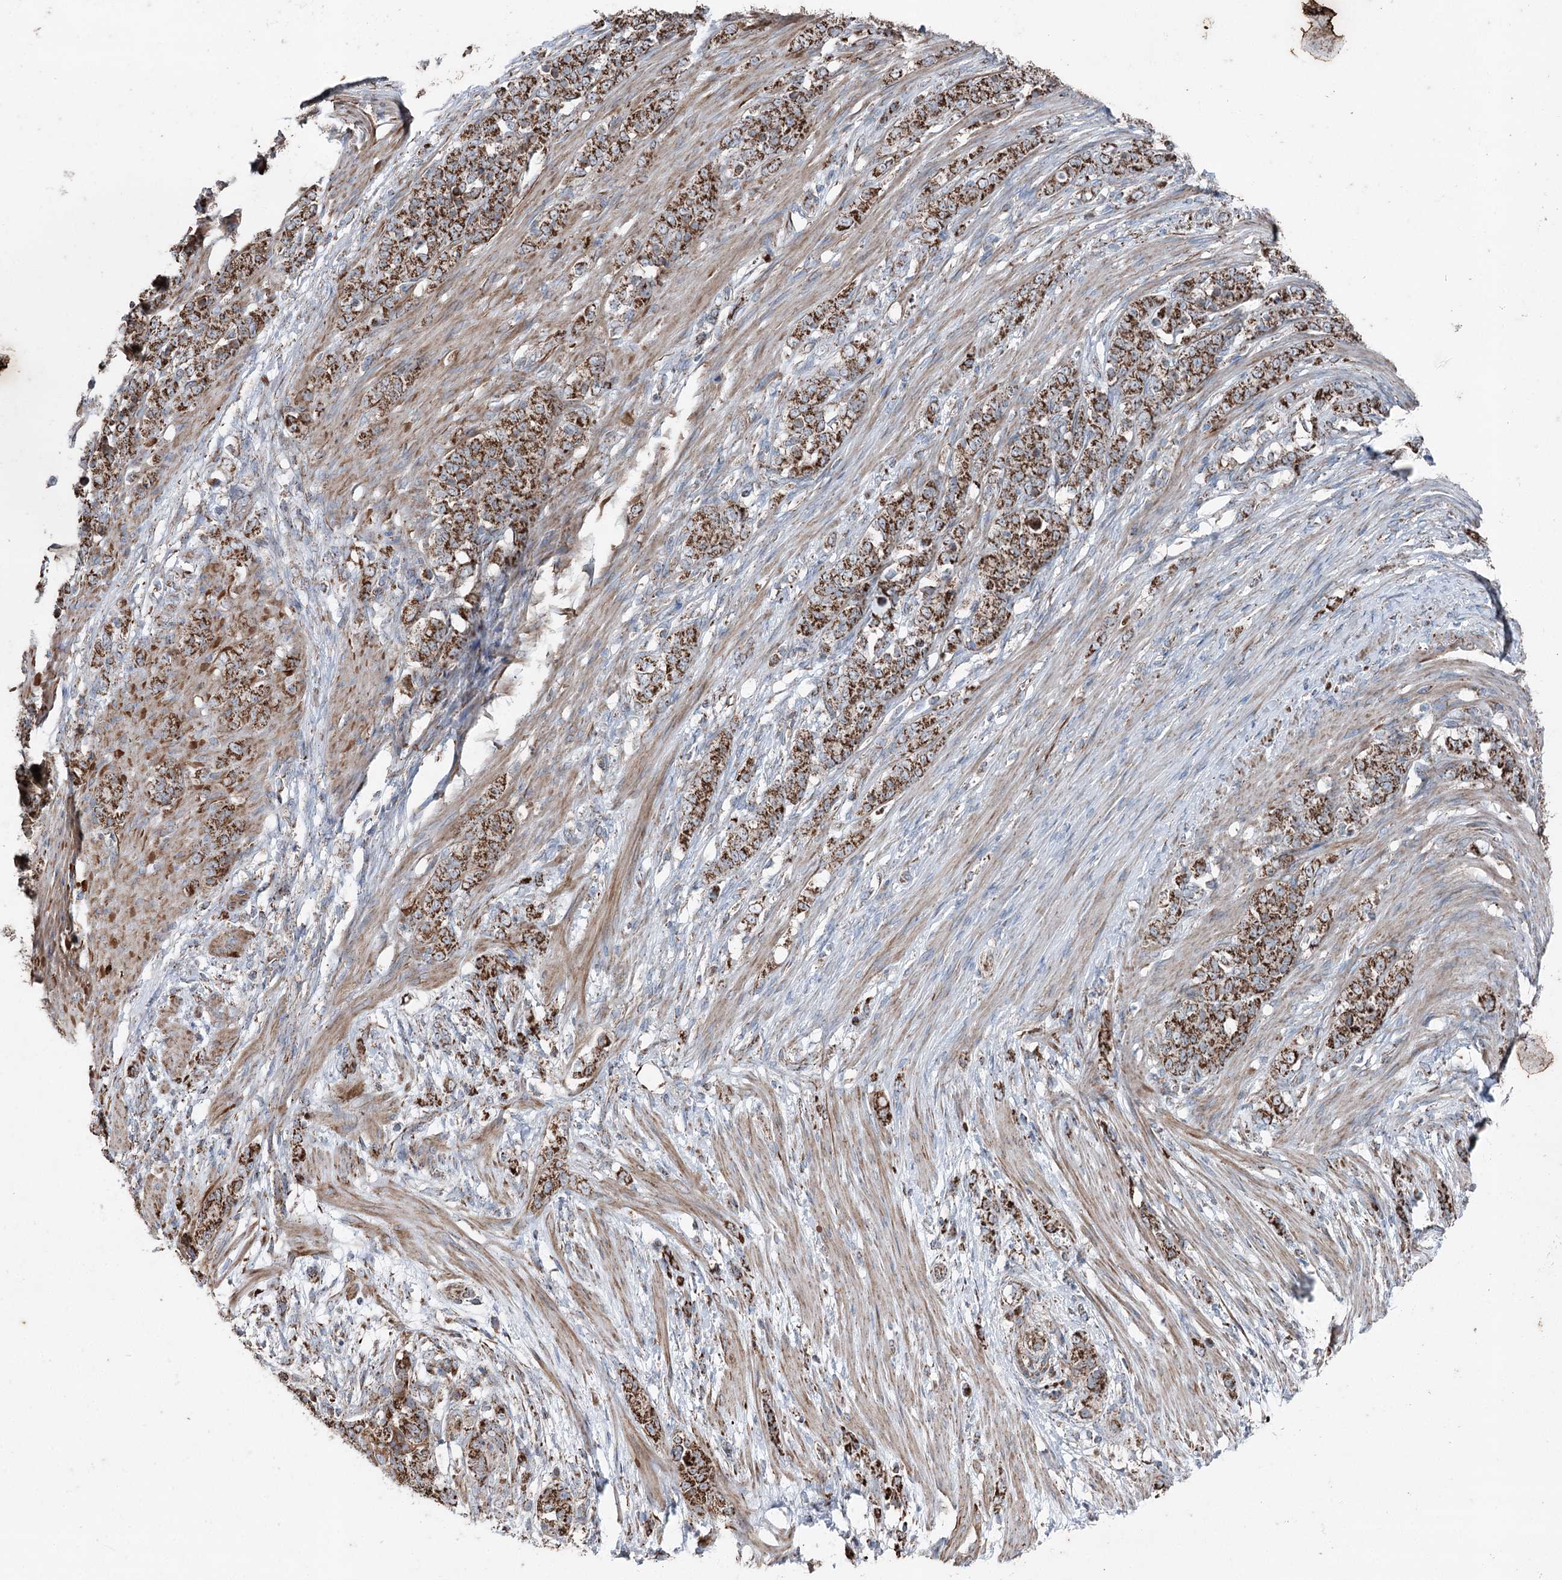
{"staining": {"intensity": "strong", "quantity": ">75%", "location": "cytoplasmic/membranous"}, "tissue": "stomach cancer", "cell_type": "Tumor cells", "image_type": "cancer", "snomed": [{"axis": "morphology", "description": "Adenocarcinoma, NOS"}, {"axis": "topography", "description": "Stomach"}], "caption": "High-magnification brightfield microscopy of stomach cancer (adenocarcinoma) stained with DAB (brown) and counterstained with hematoxylin (blue). tumor cells exhibit strong cytoplasmic/membranous staining is present in approximately>75% of cells. The staining is performed using DAB brown chromogen to label protein expression. The nuclei are counter-stained blue using hematoxylin.", "gene": "UCN3", "patient": {"sex": "female", "age": 79}}